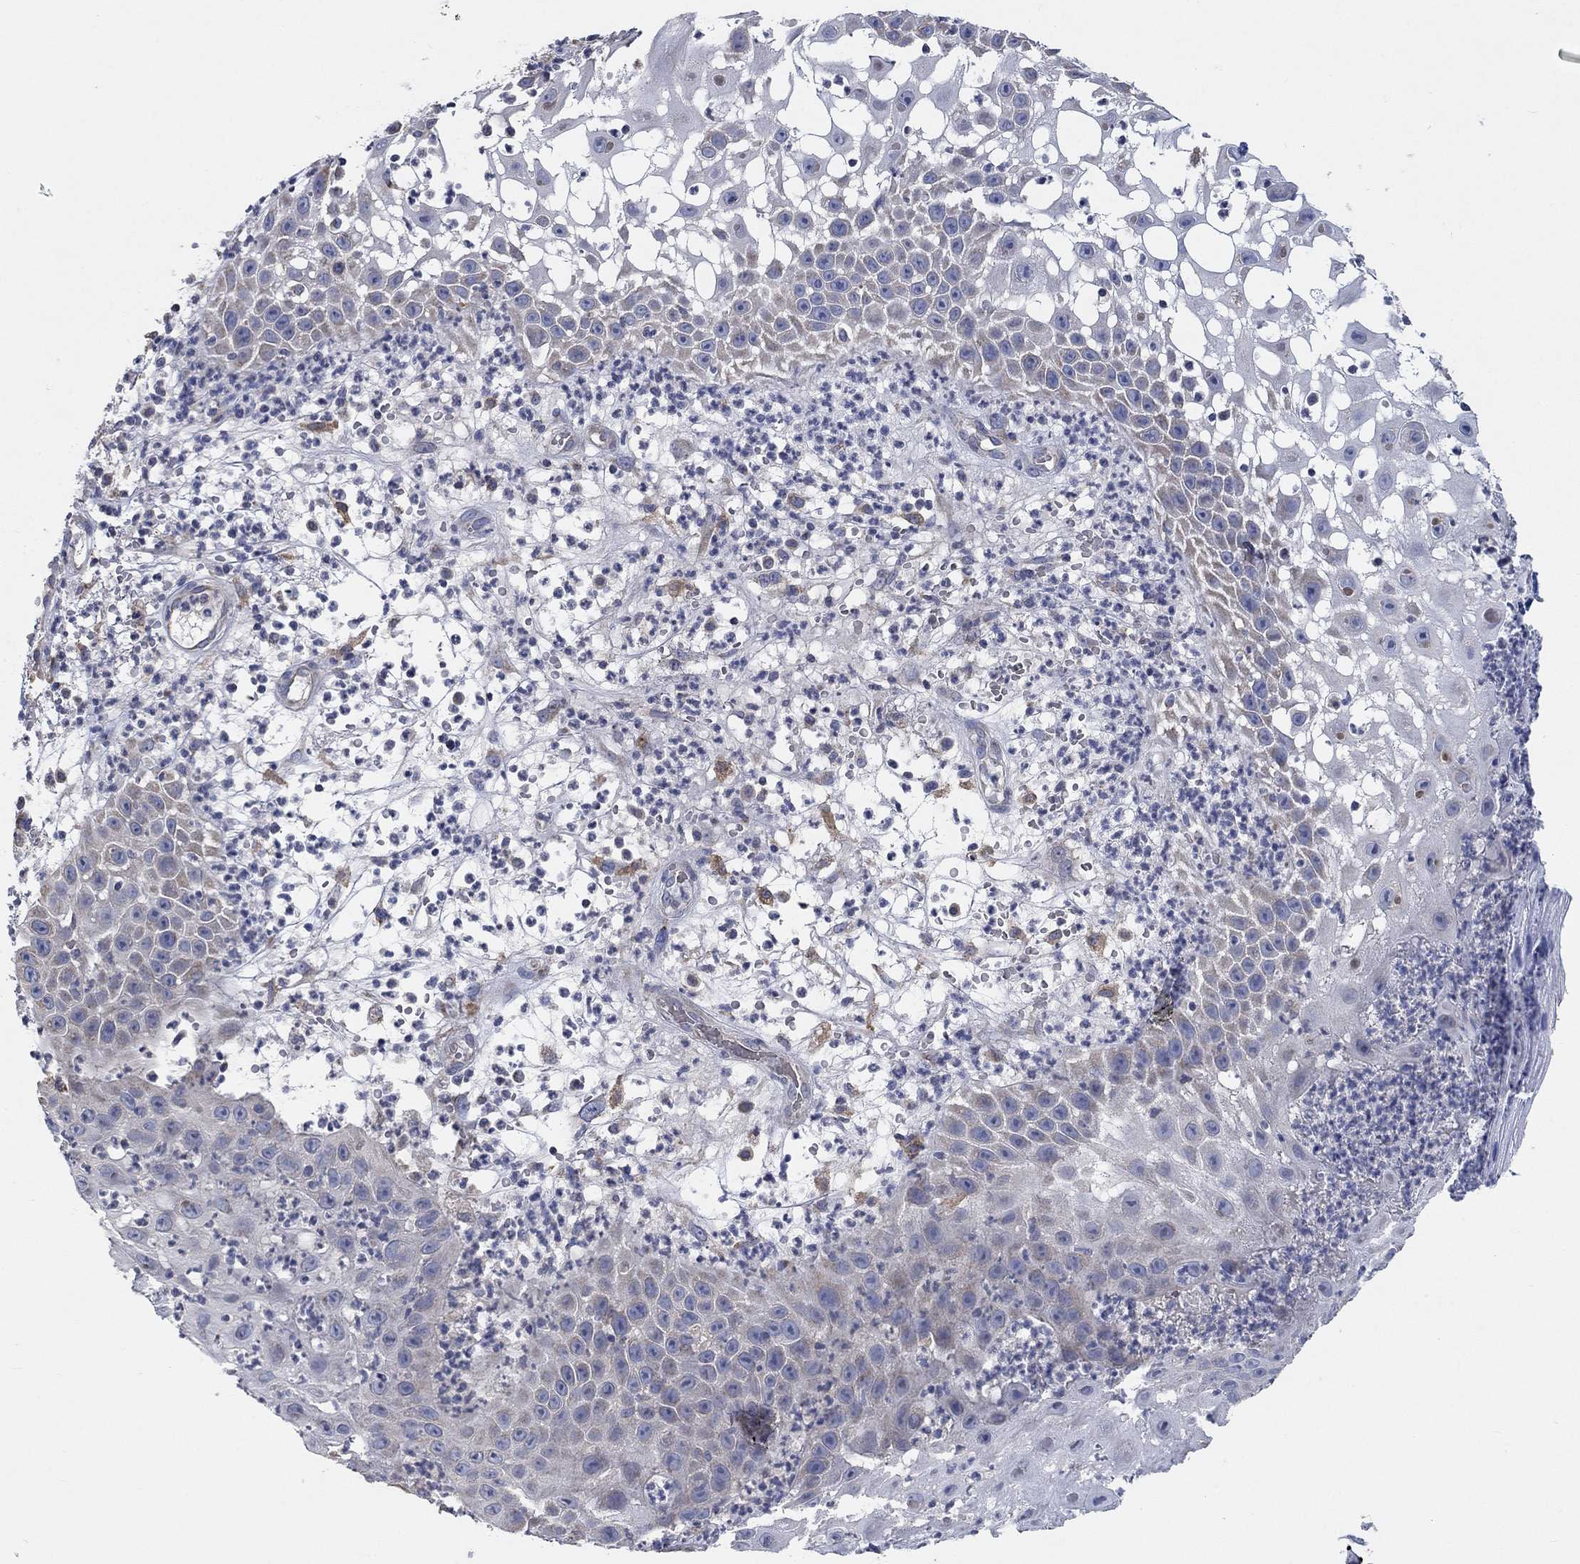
{"staining": {"intensity": "negative", "quantity": "none", "location": "none"}, "tissue": "skin cancer", "cell_type": "Tumor cells", "image_type": "cancer", "snomed": [{"axis": "morphology", "description": "Normal tissue, NOS"}, {"axis": "morphology", "description": "Squamous cell carcinoma, NOS"}, {"axis": "topography", "description": "Skin"}], "caption": "The image shows no staining of tumor cells in skin squamous cell carcinoma.", "gene": "UGT8", "patient": {"sex": "male", "age": 79}}